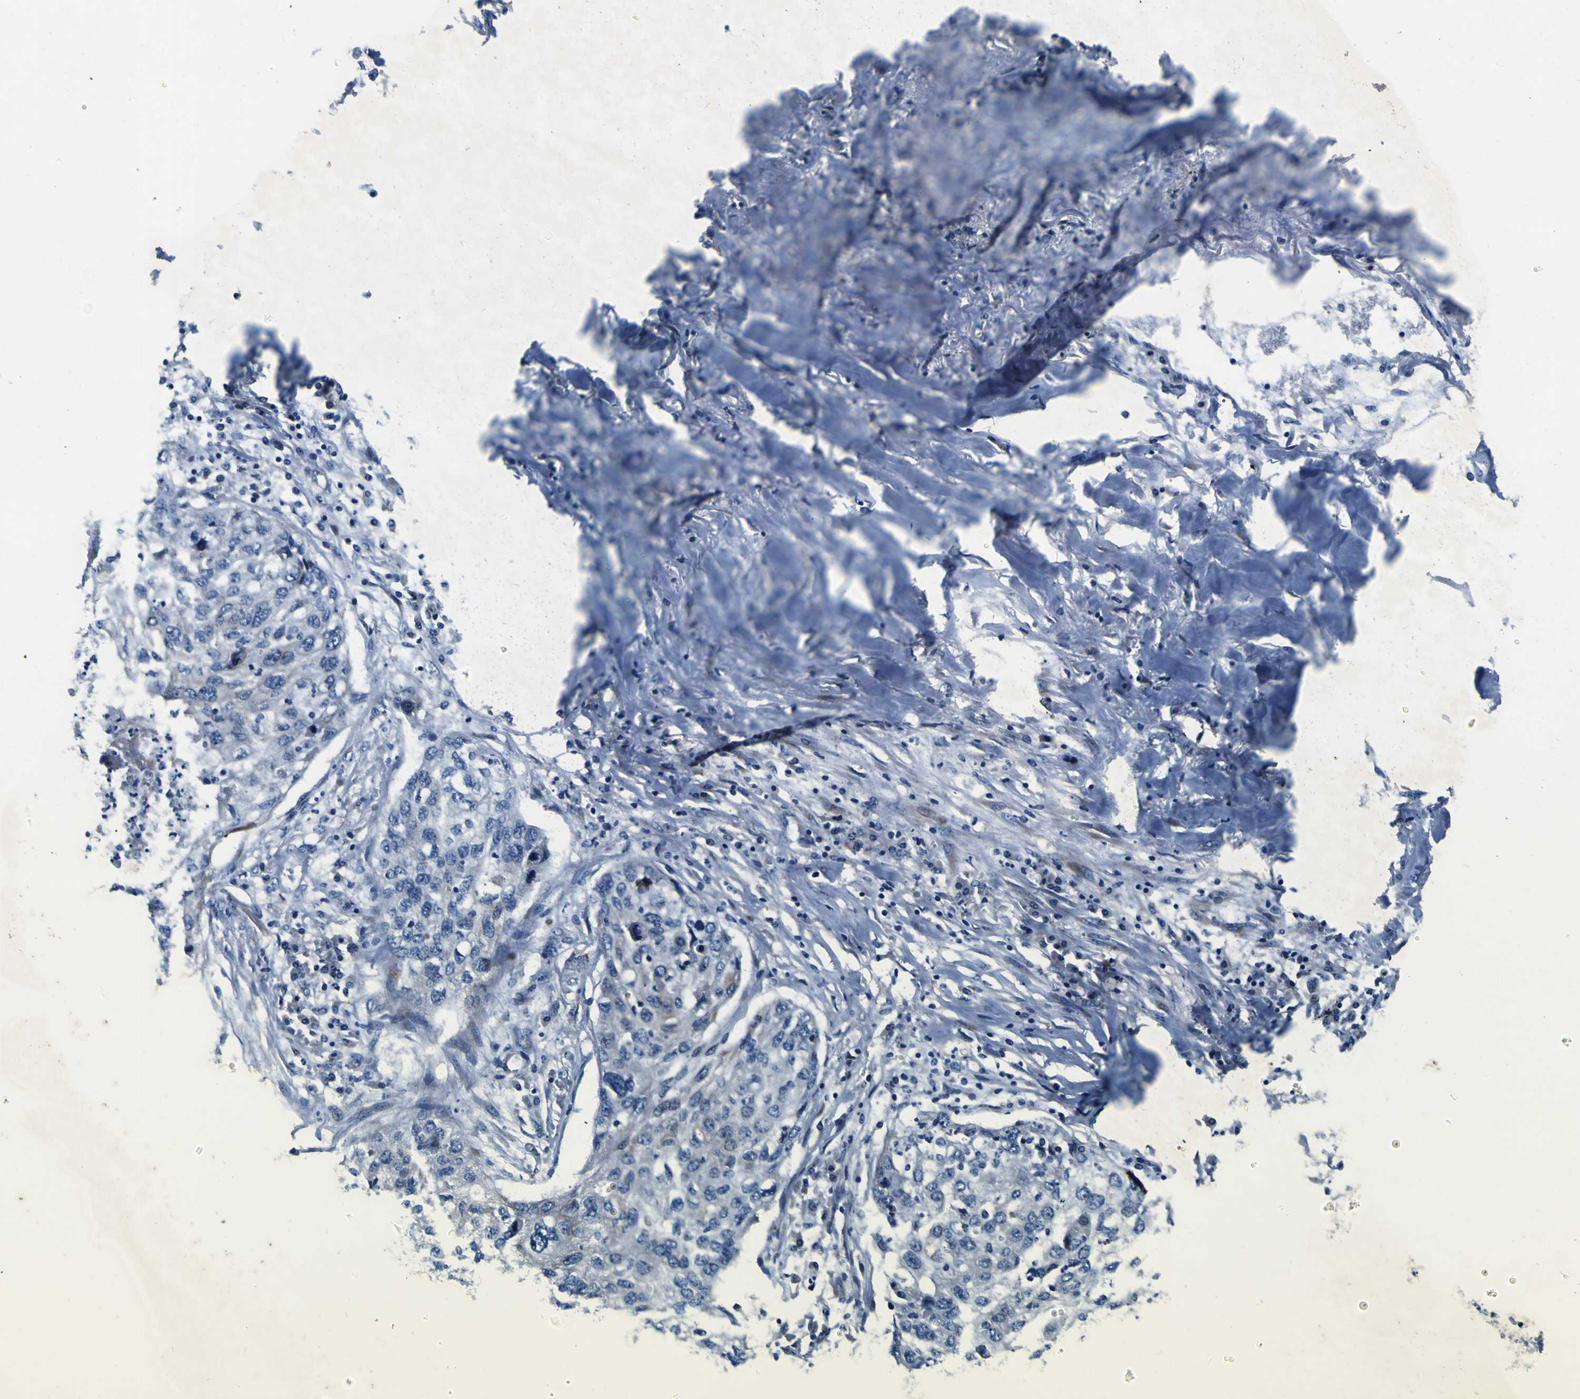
{"staining": {"intensity": "negative", "quantity": "none", "location": "none"}, "tissue": "lung cancer", "cell_type": "Tumor cells", "image_type": "cancer", "snomed": [{"axis": "morphology", "description": "Squamous cell carcinoma, NOS"}, {"axis": "topography", "description": "Lung"}], "caption": "IHC photomicrograph of neoplastic tissue: lung squamous cell carcinoma stained with DAB (3,3'-diaminobenzidine) demonstrates no significant protein expression in tumor cells. Brightfield microscopy of immunohistochemistry stained with DAB (brown) and hematoxylin (blue), captured at high magnification.", "gene": "AGAP3", "patient": {"sex": "female", "age": 63}}